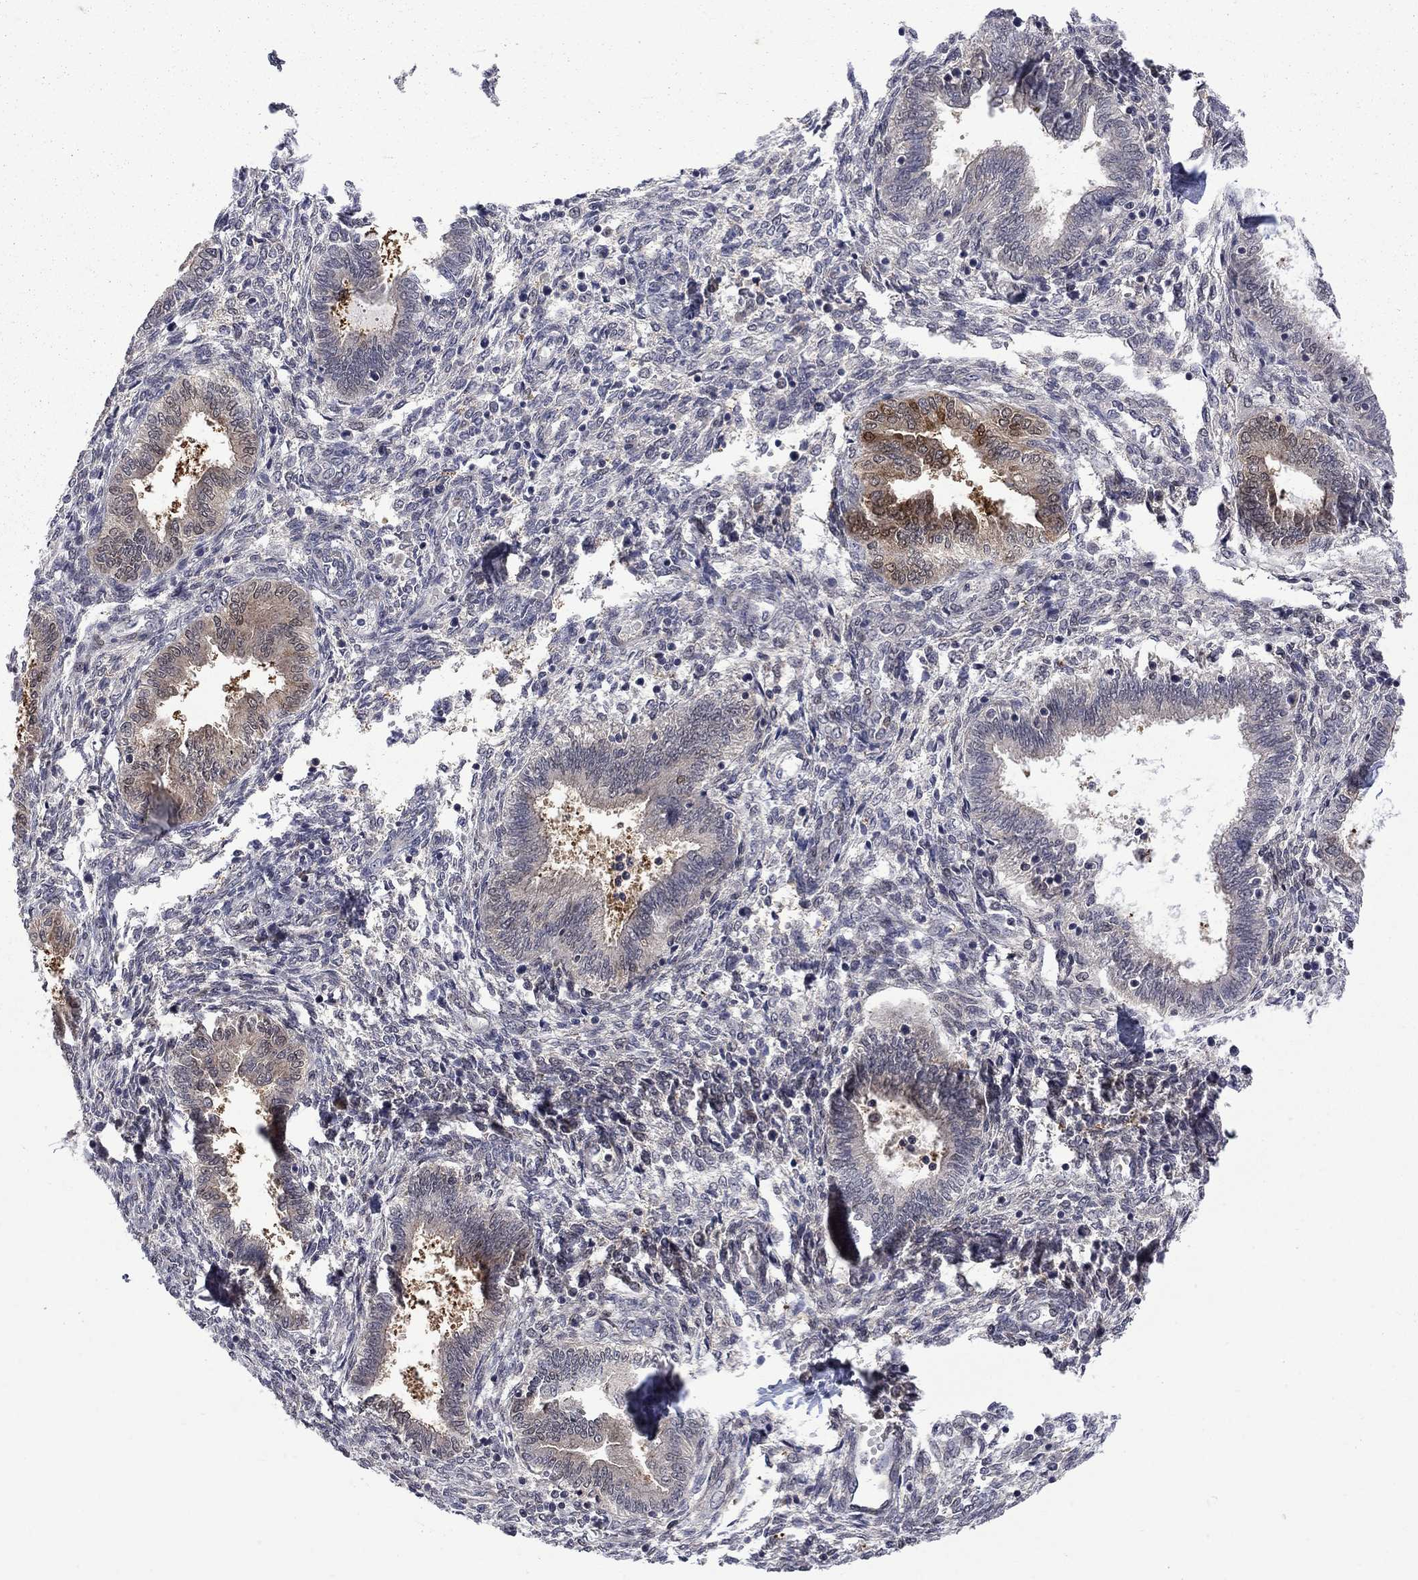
{"staining": {"intensity": "negative", "quantity": "none", "location": "none"}, "tissue": "endometrium", "cell_type": "Cells in endometrial stroma", "image_type": "normal", "snomed": [{"axis": "morphology", "description": "Normal tissue, NOS"}, {"axis": "topography", "description": "Endometrium"}], "caption": "Protein analysis of benign endometrium reveals no significant positivity in cells in endometrial stroma.", "gene": "CBR1", "patient": {"sex": "female", "age": 42}}